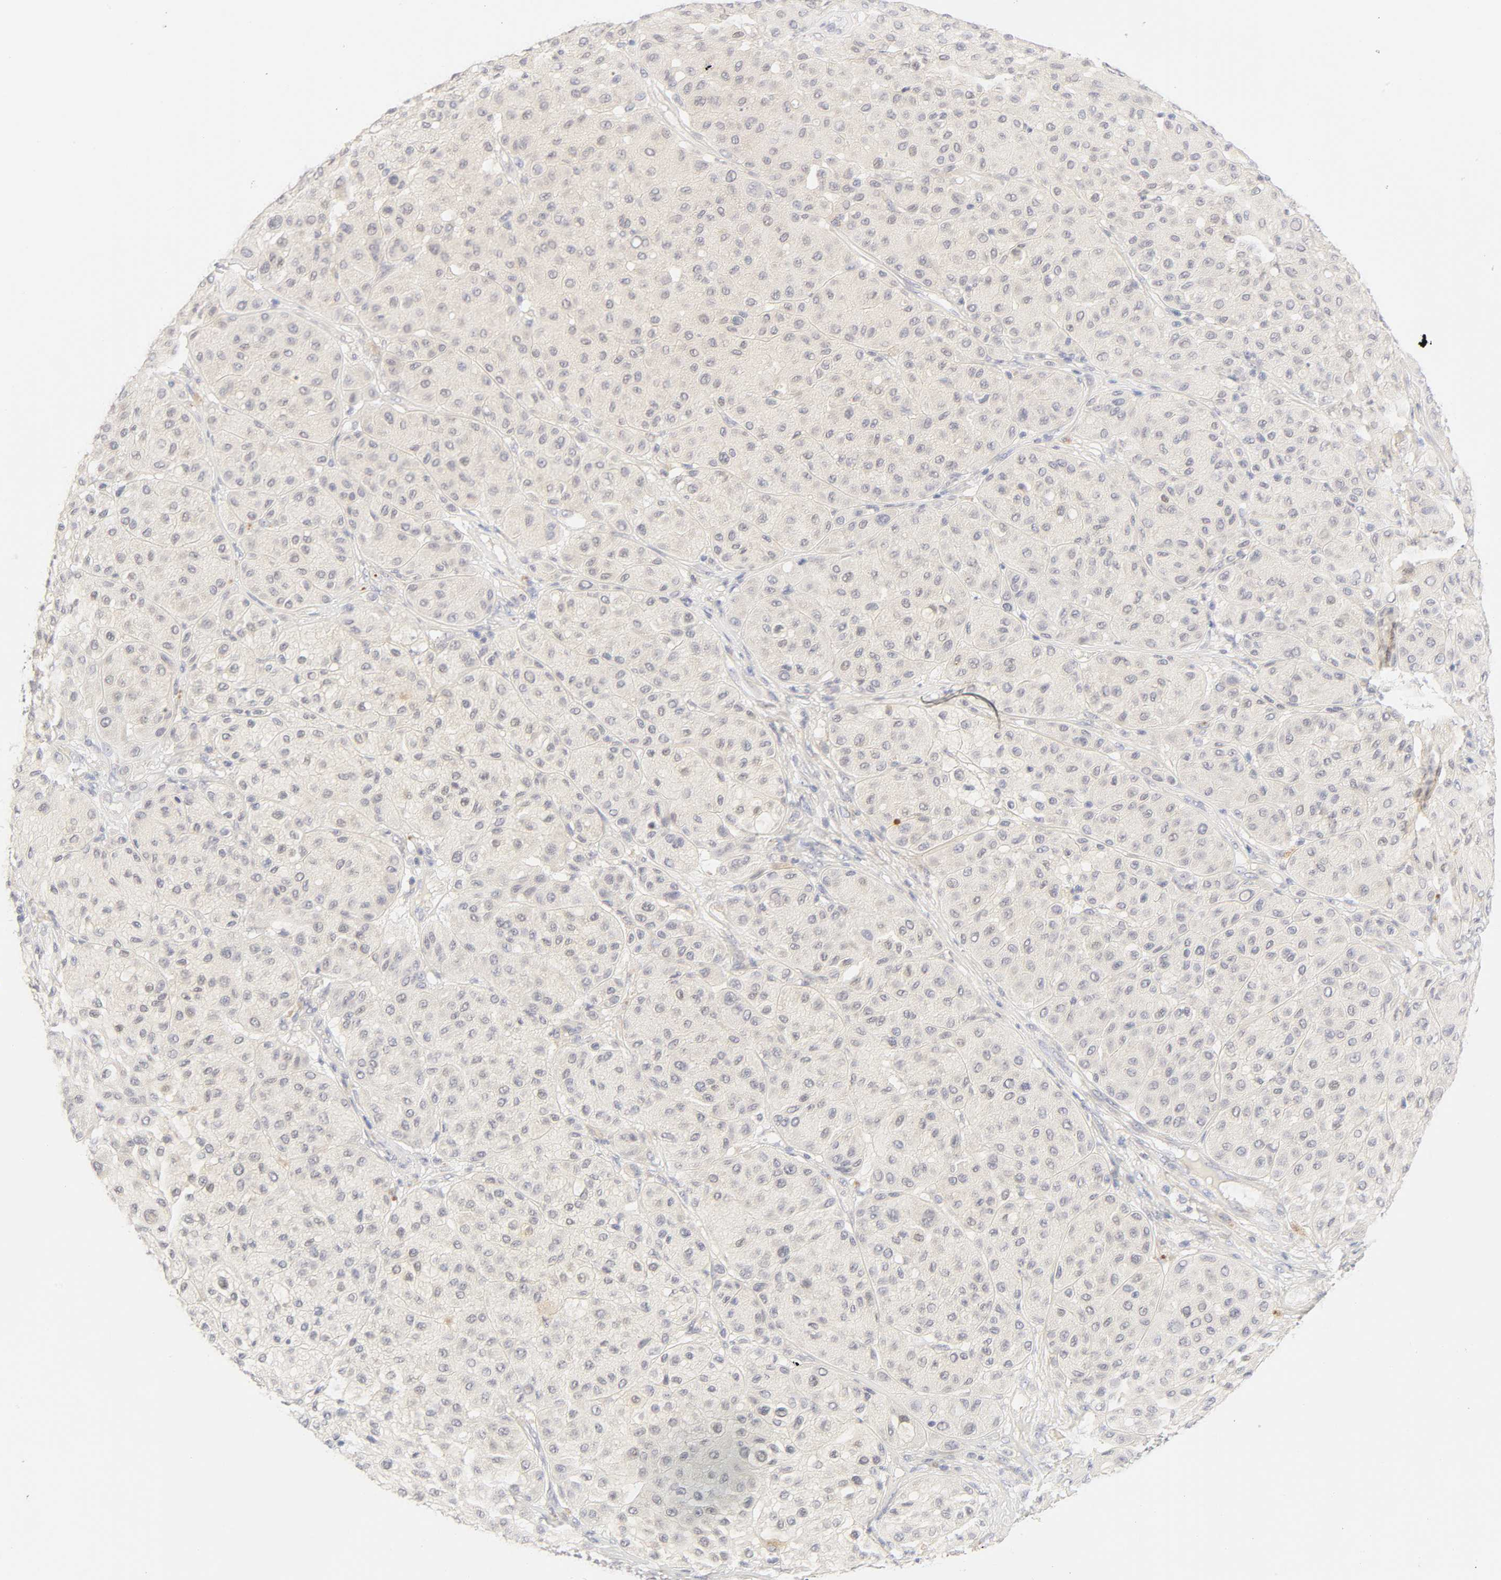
{"staining": {"intensity": "negative", "quantity": "none", "location": "none"}, "tissue": "melanoma", "cell_type": "Tumor cells", "image_type": "cancer", "snomed": [{"axis": "morphology", "description": "Normal tissue, NOS"}, {"axis": "morphology", "description": "Malignant melanoma, Metastatic site"}, {"axis": "topography", "description": "Skin"}], "caption": "High magnification brightfield microscopy of malignant melanoma (metastatic site) stained with DAB (3,3'-diaminobenzidine) (brown) and counterstained with hematoxylin (blue): tumor cells show no significant expression.", "gene": "CYP4B1", "patient": {"sex": "male", "age": 41}}